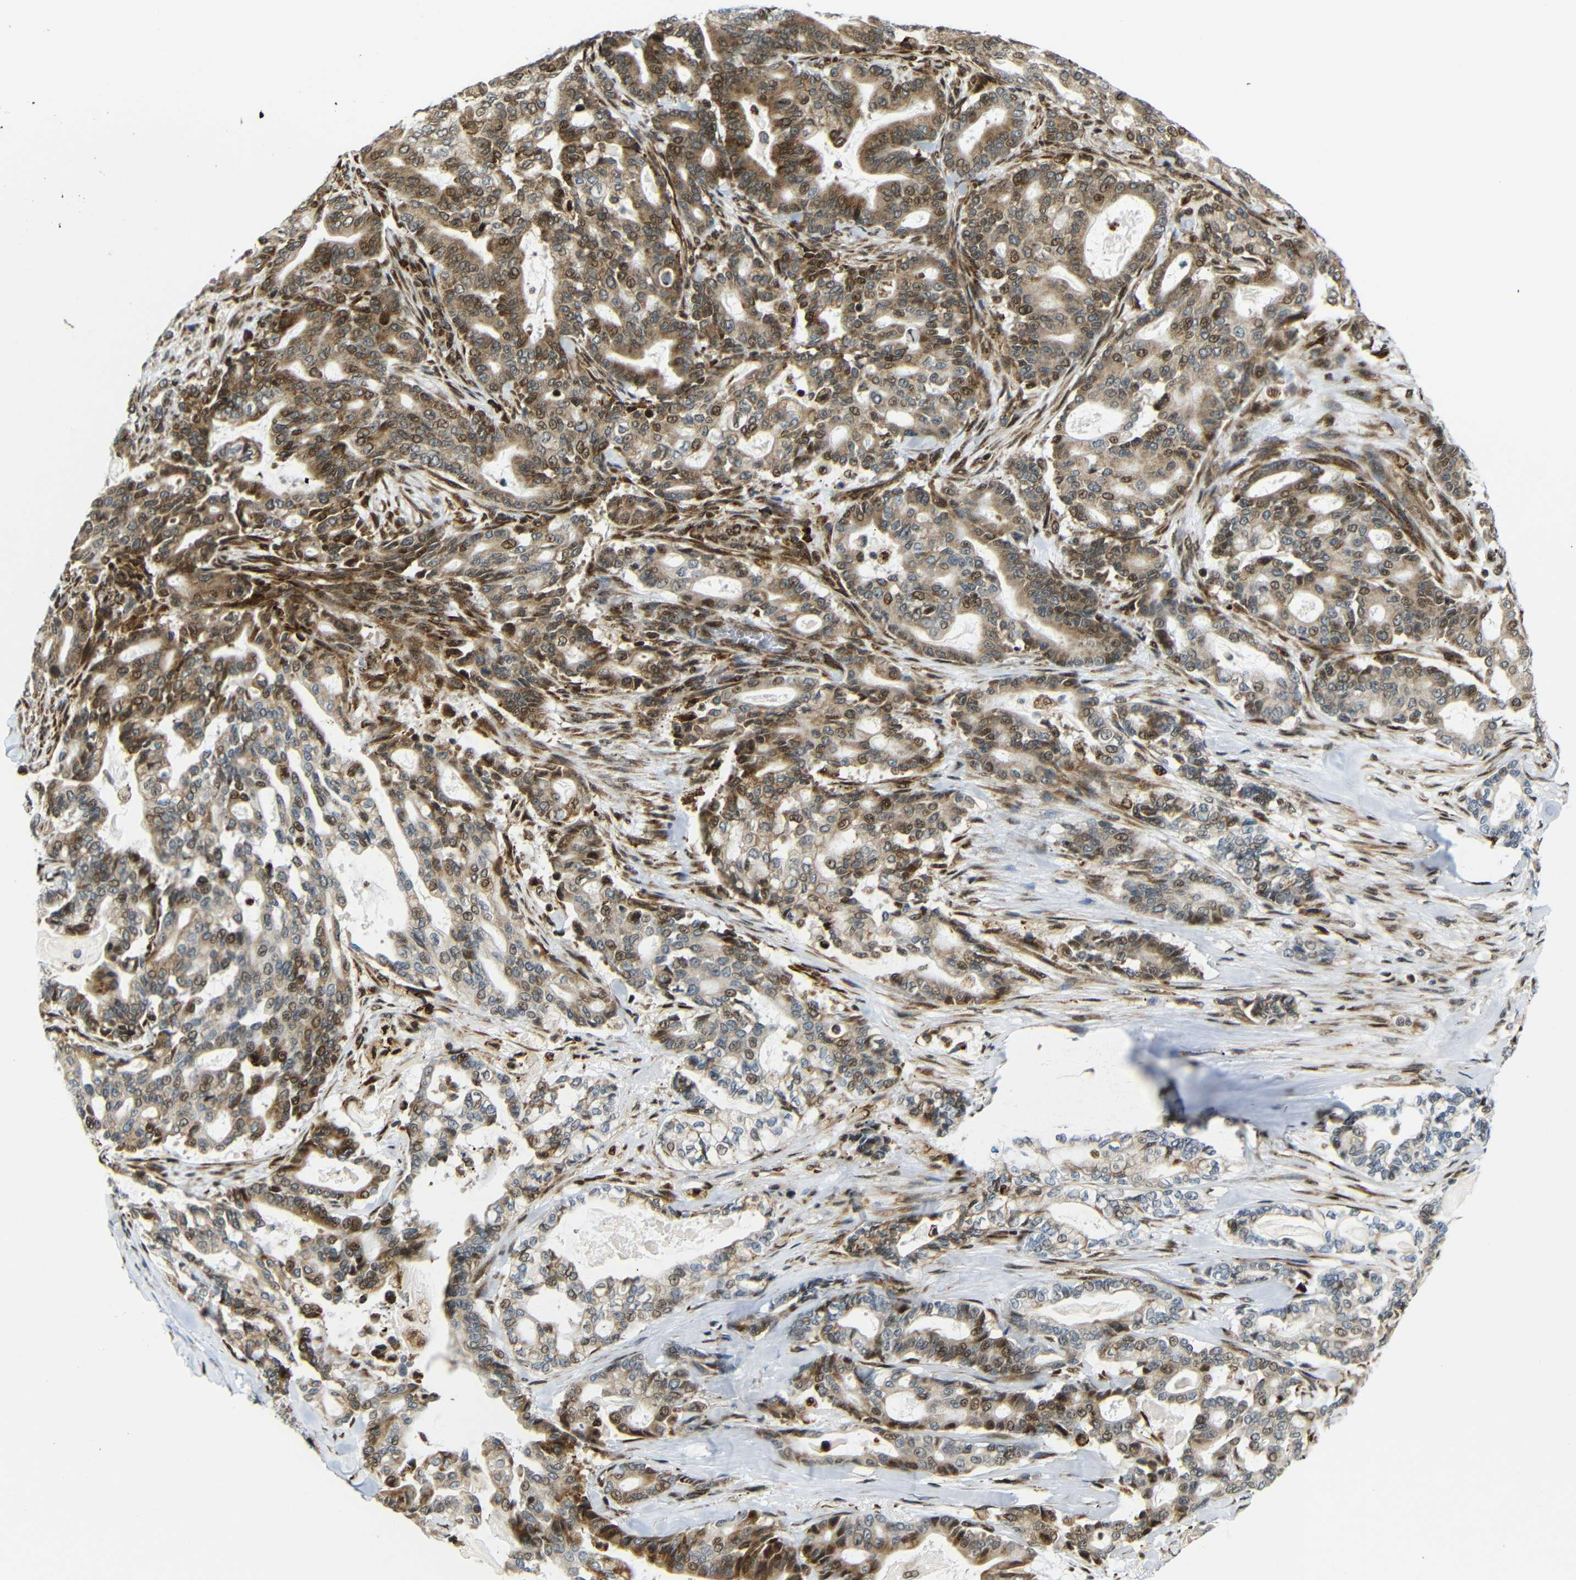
{"staining": {"intensity": "moderate", "quantity": ">75%", "location": "cytoplasmic/membranous,nuclear"}, "tissue": "pancreatic cancer", "cell_type": "Tumor cells", "image_type": "cancer", "snomed": [{"axis": "morphology", "description": "Adenocarcinoma, NOS"}, {"axis": "topography", "description": "Pancreas"}], "caption": "This micrograph exhibits immunohistochemistry (IHC) staining of pancreatic cancer (adenocarcinoma), with medium moderate cytoplasmic/membranous and nuclear positivity in approximately >75% of tumor cells.", "gene": "SPCS2", "patient": {"sex": "male", "age": 63}}